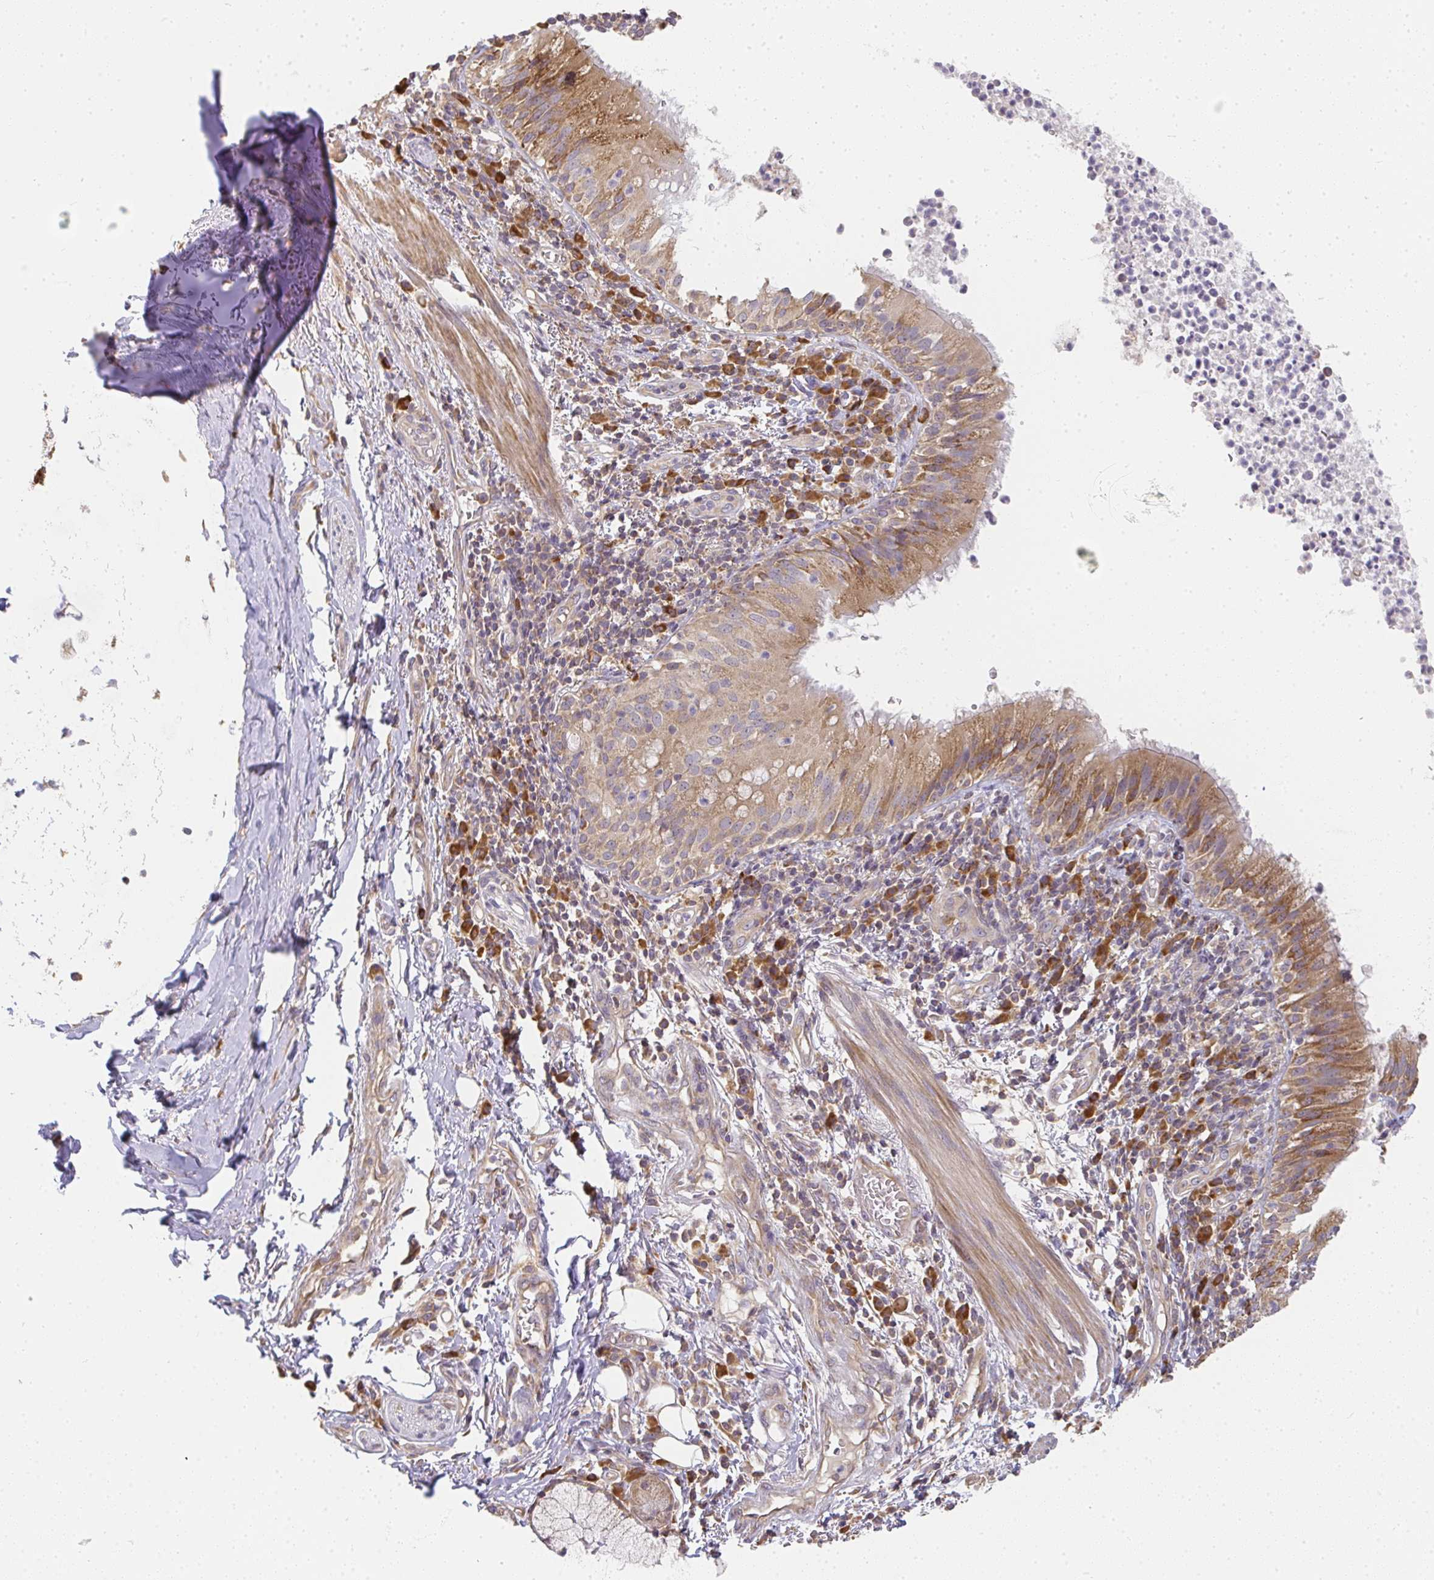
{"staining": {"intensity": "moderate", "quantity": ">75%", "location": "cytoplasmic/membranous"}, "tissue": "bronchus", "cell_type": "Respiratory epithelial cells", "image_type": "normal", "snomed": [{"axis": "morphology", "description": "Normal tissue, NOS"}, {"axis": "topography", "description": "Cartilage tissue"}, {"axis": "topography", "description": "Bronchus"}], "caption": "Bronchus stained with DAB immunohistochemistry displays medium levels of moderate cytoplasmic/membranous staining in approximately >75% of respiratory epithelial cells.", "gene": "SLC35B3", "patient": {"sex": "male", "age": 56}}